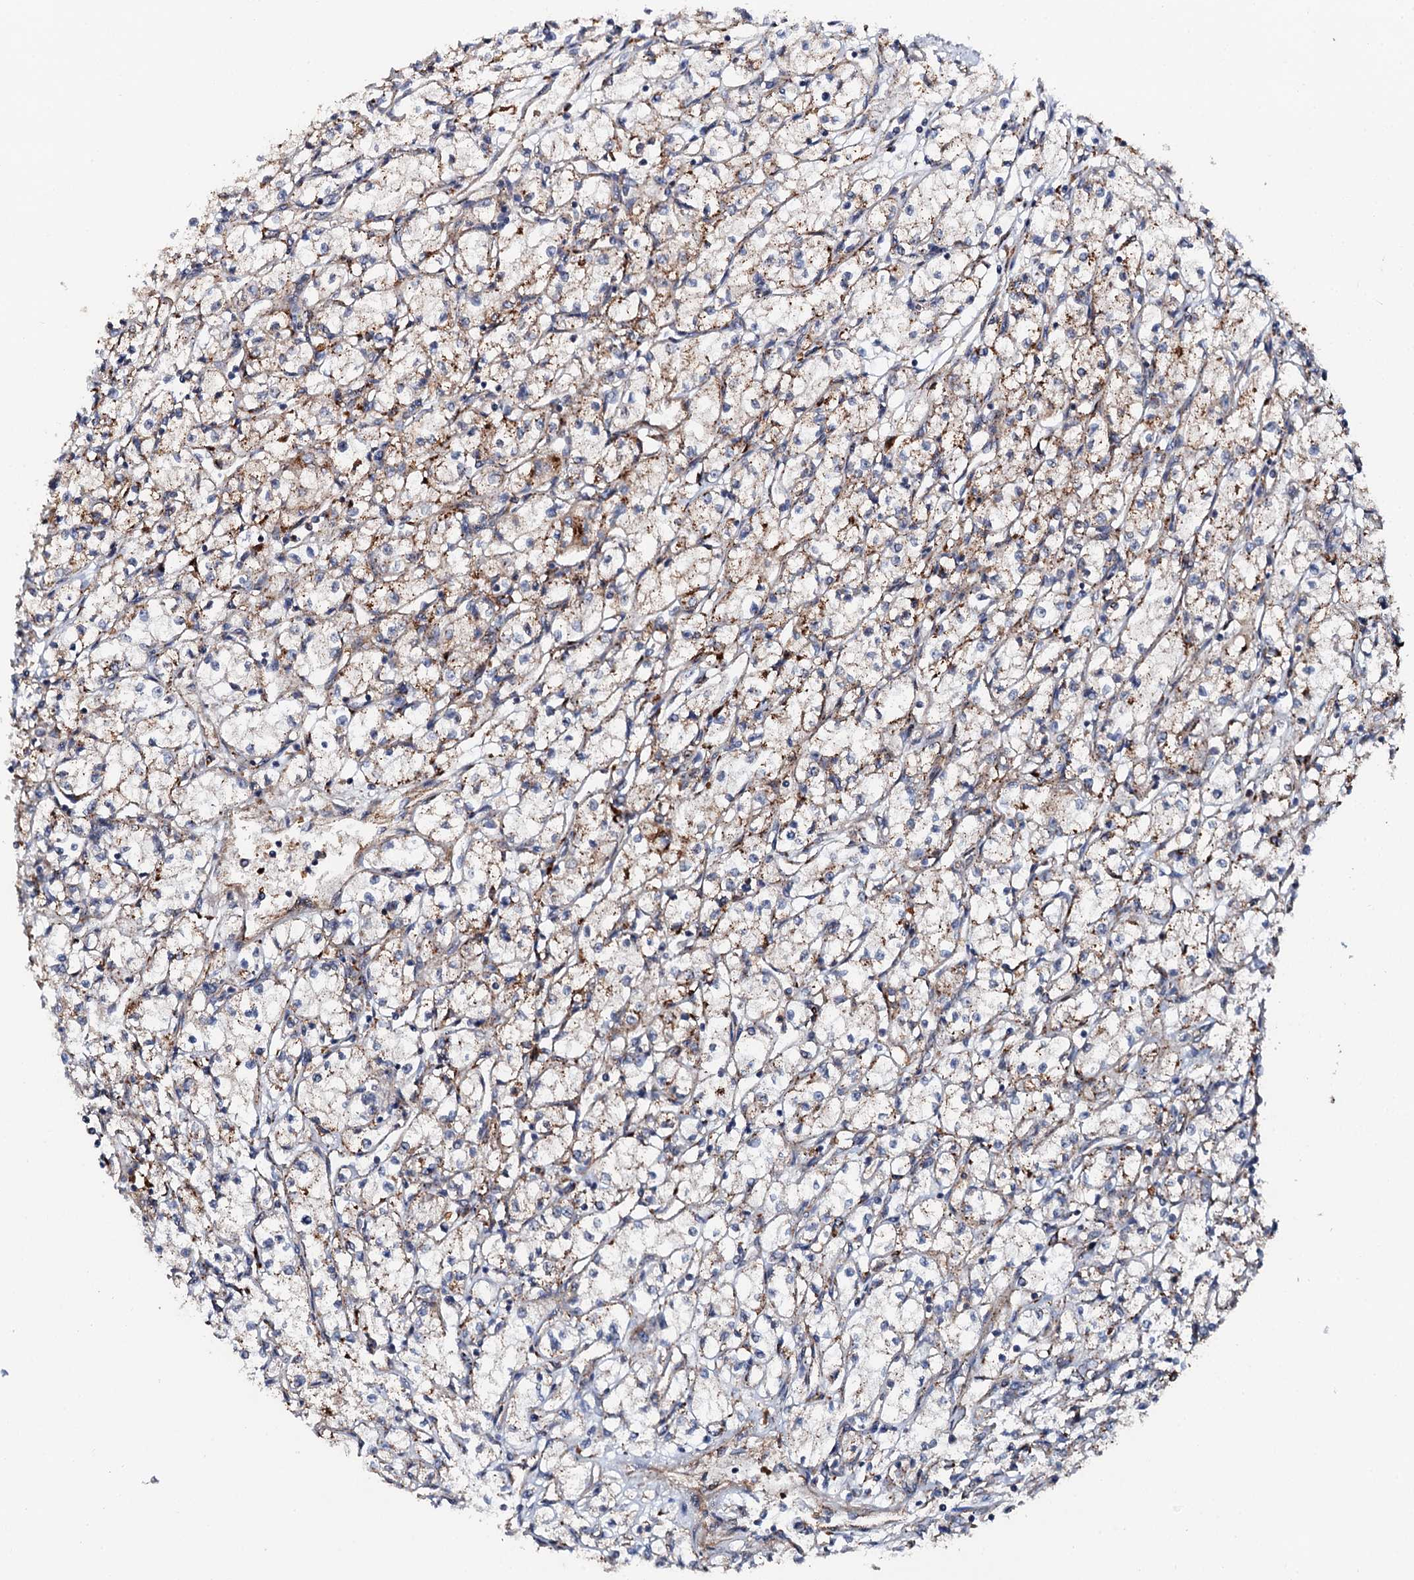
{"staining": {"intensity": "moderate", "quantity": "25%-75%", "location": "cytoplasmic/membranous"}, "tissue": "renal cancer", "cell_type": "Tumor cells", "image_type": "cancer", "snomed": [{"axis": "morphology", "description": "Adenocarcinoma, NOS"}, {"axis": "topography", "description": "Kidney"}], "caption": "Immunohistochemistry (IHC) histopathology image of renal cancer (adenocarcinoma) stained for a protein (brown), which shows medium levels of moderate cytoplasmic/membranous staining in about 25%-75% of tumor cells.", "gene": "GBA1", "patient": {"sex": "male", "age": 59}}